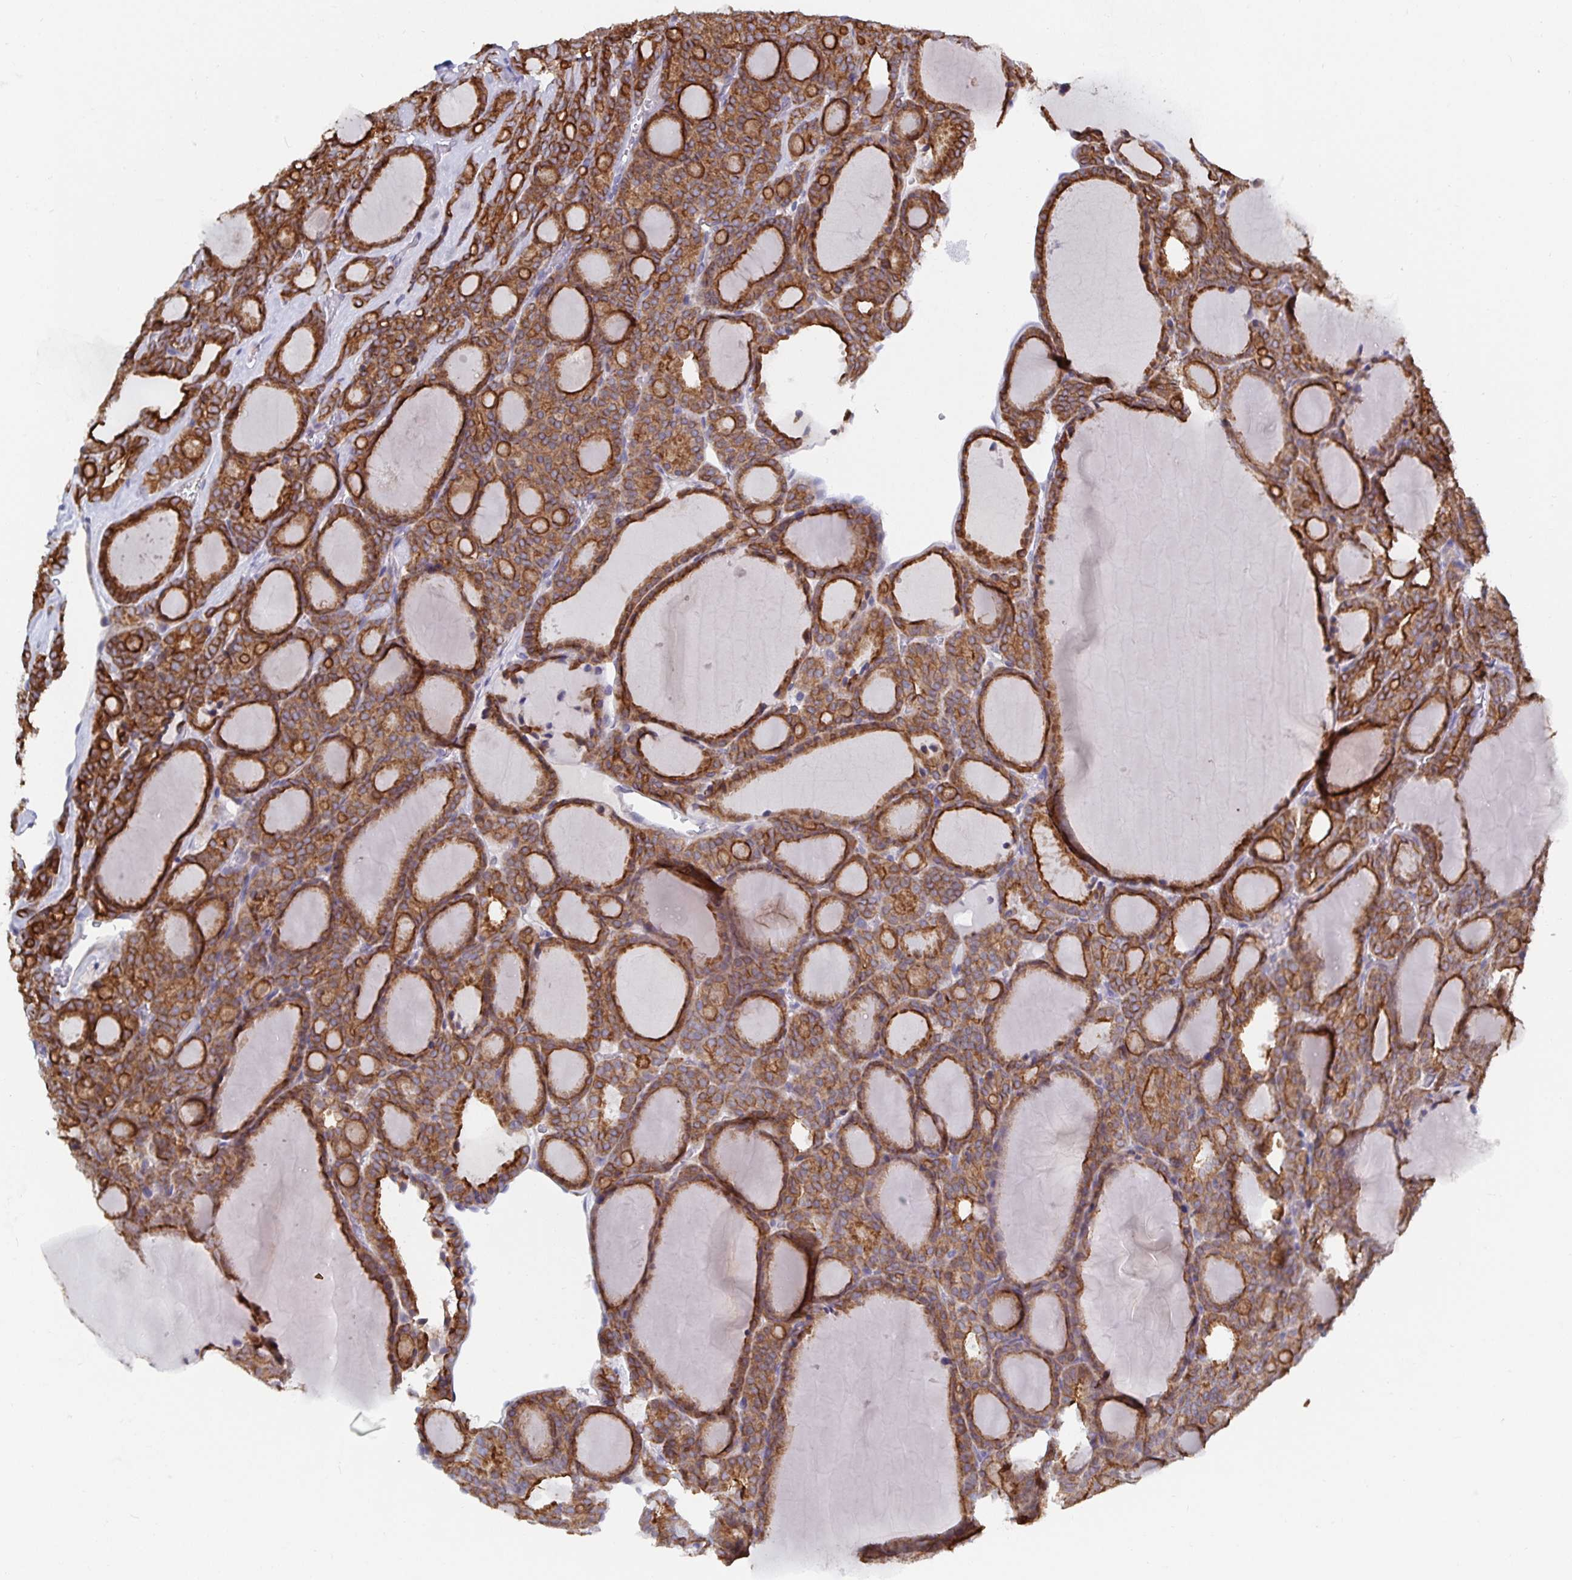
{"staining": {"intensity": "moderate", "quantity": "25%-75%", "location": "cytoplasmic/membranous"}, "tissue": "thyroid cancer", "cell_type": "Tumor cells", "image_type": "cancer", "snomed": [{"axis": "morphology", "description": "Follicular adenoma carcinoma, NOS"}, {"axis": "topography", "description": "Thyroid gland"}], "caption": "IHC micrograph of neoplastic tissue: human thyroid cancer stained using immunohistochemistry exhibits medium levels of moderate protein expression localized specifically in the cytoplasmic/membranous of tumor cells, appearing as a cytoplasmic/membranous brown color.", "gene": "ZIK1", "patient": {"sex": "male", "age": 74}}